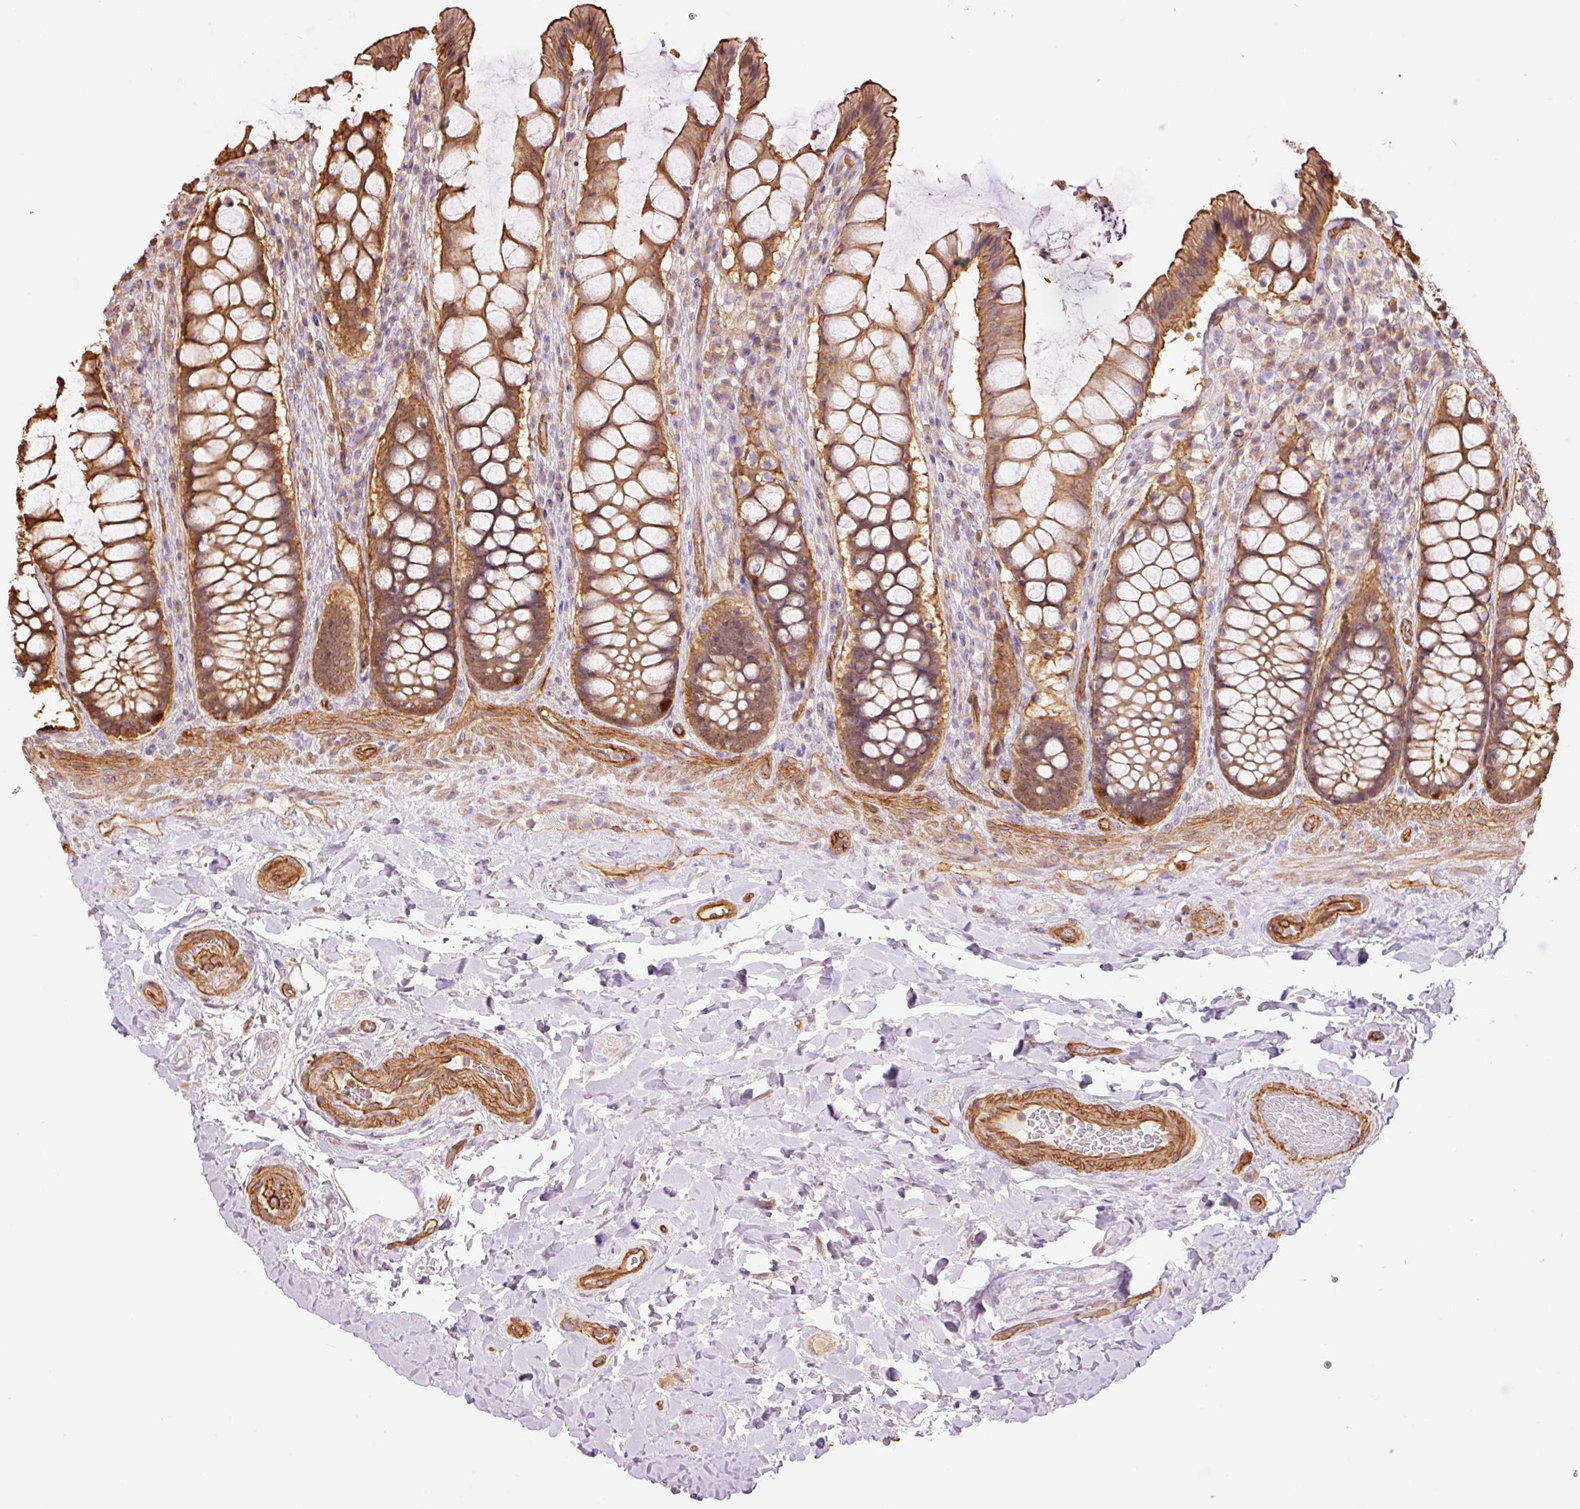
{"staining": {"intensity": "moderate", "quantity": ">75%", "location": "cytoplasmic/membranous"}, "tissue": "rectum", "cell_type": "Glandular cells", "image_type": "normal", "snomed": [{"axis": "morphology", "description": "Normal tissue, NOS"}, {"axis": "topography", "description": "Rectum"}], "caption": "DAB immunohistochemical staining of benign human rectum shows moderate cytoplasmic/membranous protein expression in about >75% of glandular cells. Nuclei are stained in blue.", "gene": "PPP1R1B", "patient": {"sex": "female", "age": 58}}